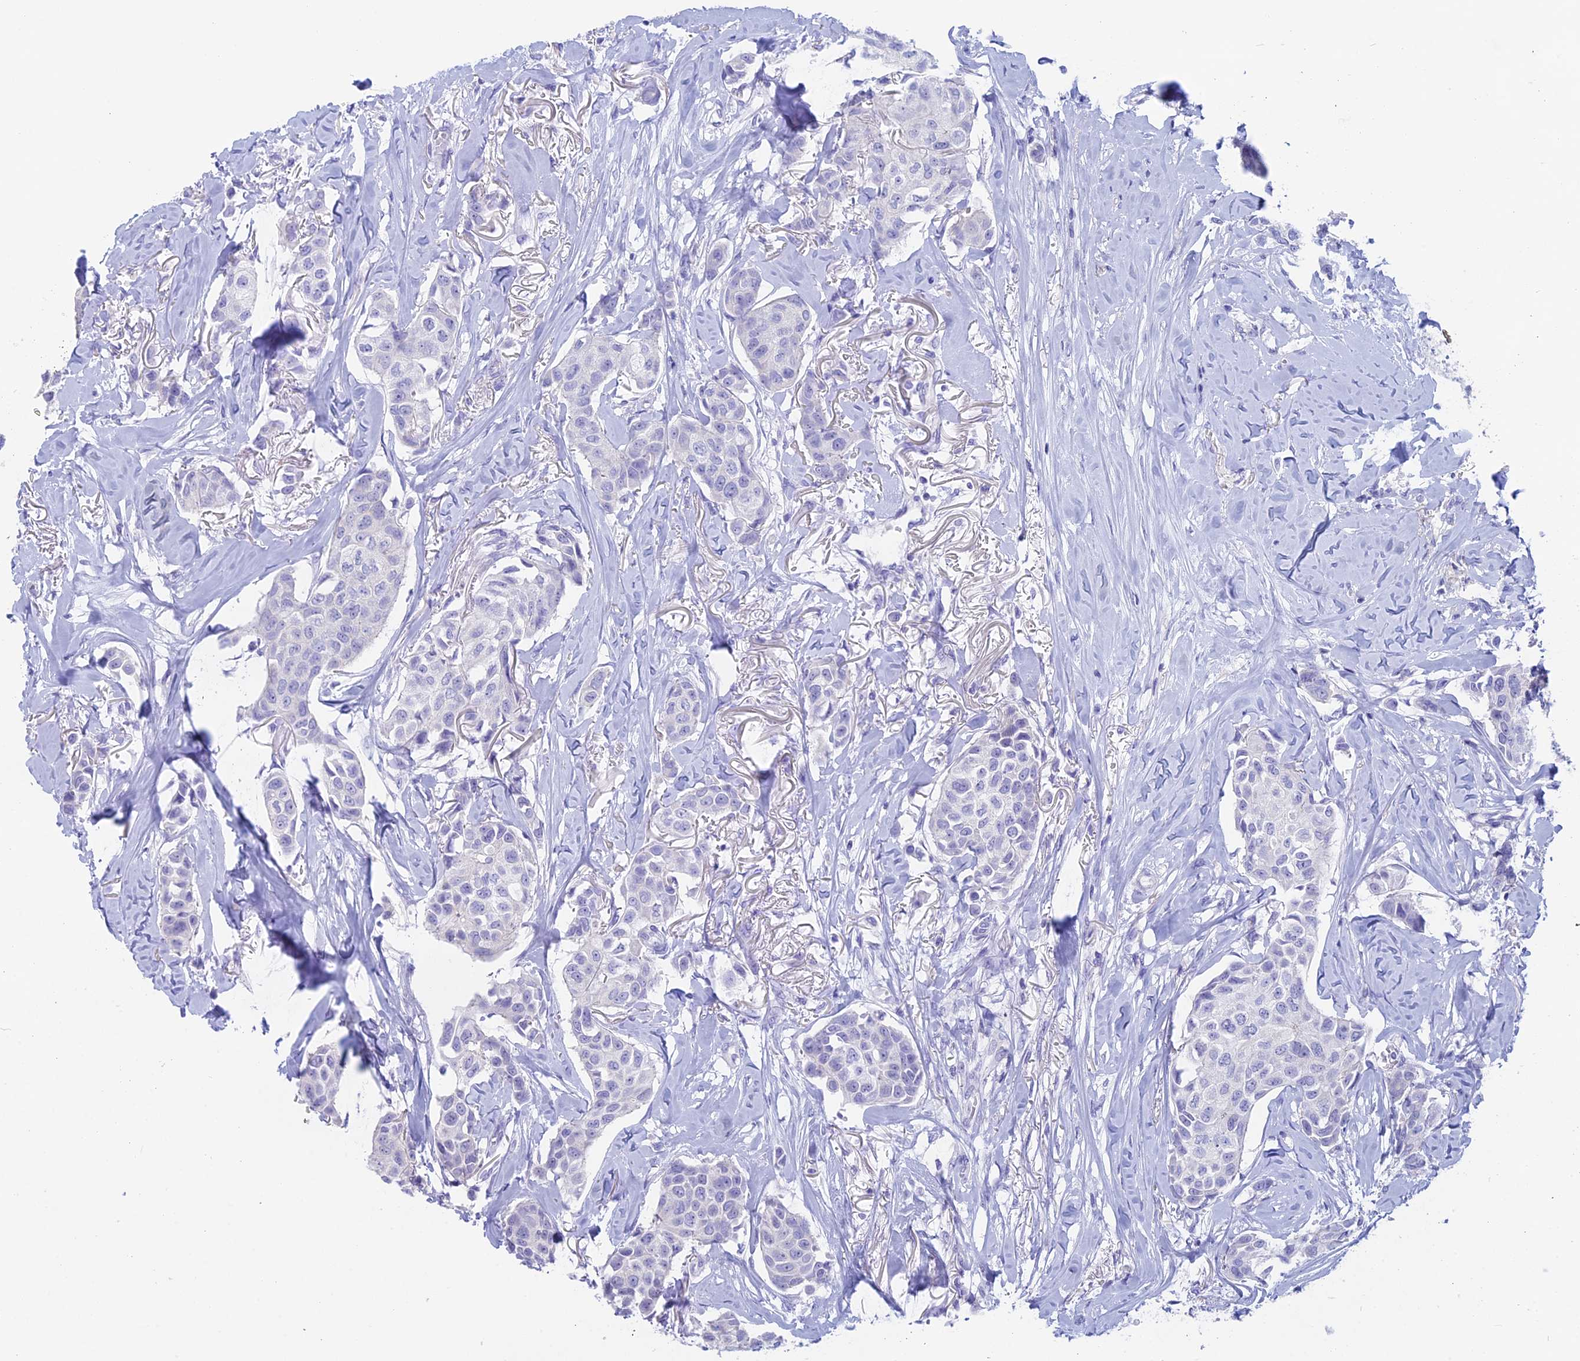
{"staining": {"intensity": "negative", "quantity": "none", "location": "none"}, "tissue": "breast cancer", "cell_type": "Tumor cells", "image_type": "cancer", "snomed": [{"axis": "morphology", "description": "Duct carcinoma"}, {"axis": "topography", "description": "Breast"}], "caption": "DAB immunohistochemical staining of human infiltrating ductal carcinoma (breast) exhibits no significant staining in tumor cells.", "gene": "RP1", "patient": {"sex": "female", "age": 80}}